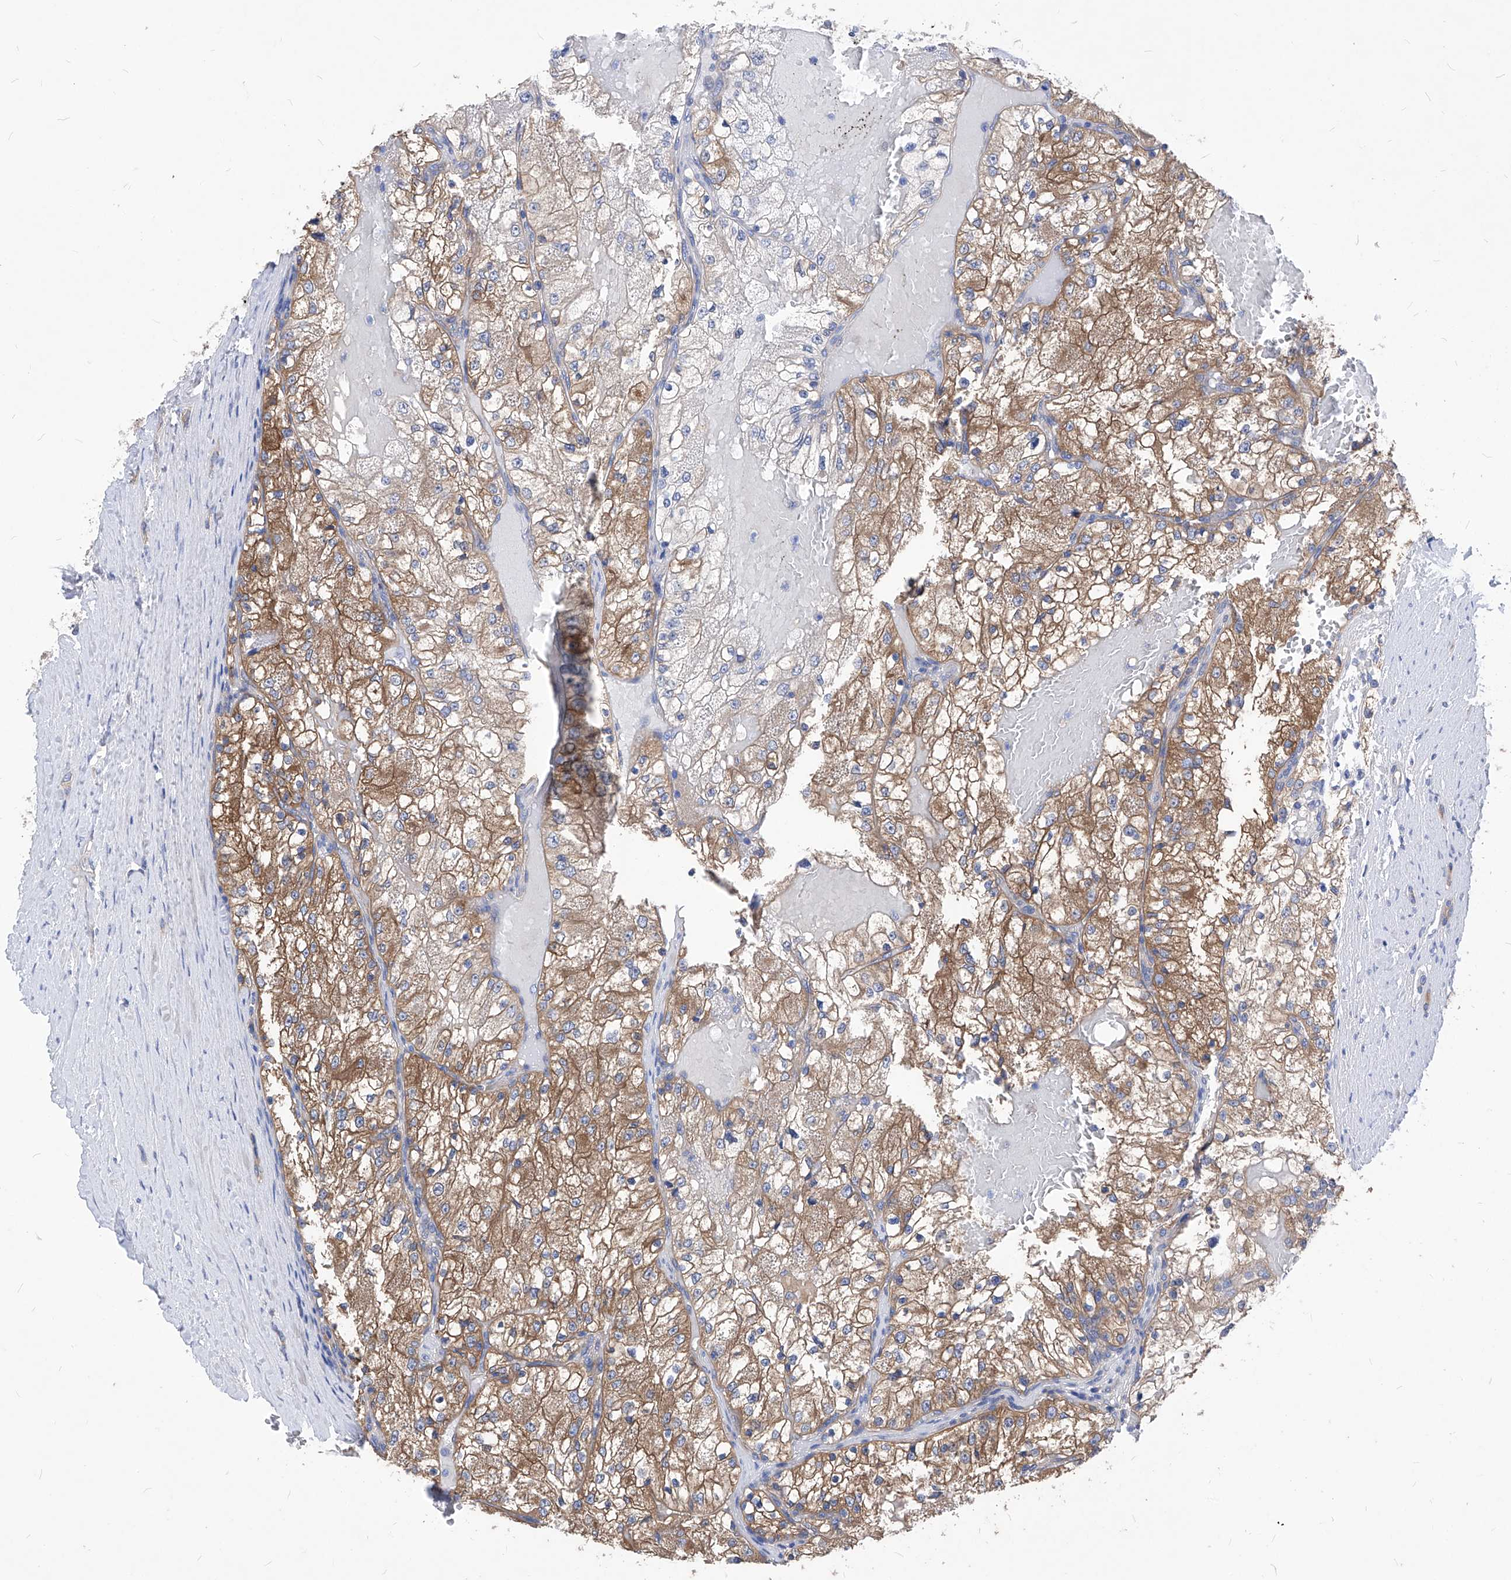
{"staining": {"intensity": "moderate", "quantity": ">75%", "location": "cytoplasmic/membranous"}, "tissue": "renal cancer", "cell_type": "Tumor cells", "image_type": "cancer", "snomed": [{"axis": "morphology", "description": "Normal tissue, NOS"}, {"axis": "morphology", "description": "Adenocarcinoma, NOS"}, {"axis": "topography", "description": "Kidney"}], "caption": "Adenocarcinoma (renal) tissue demonstrates moderate cytoplasmic/membranous positivity in approximately >75% of tumor cells, visualized by immunohistochemistry.", "gene": "XPNPEP1", "patient": {"sex": "male", "age": 68}}